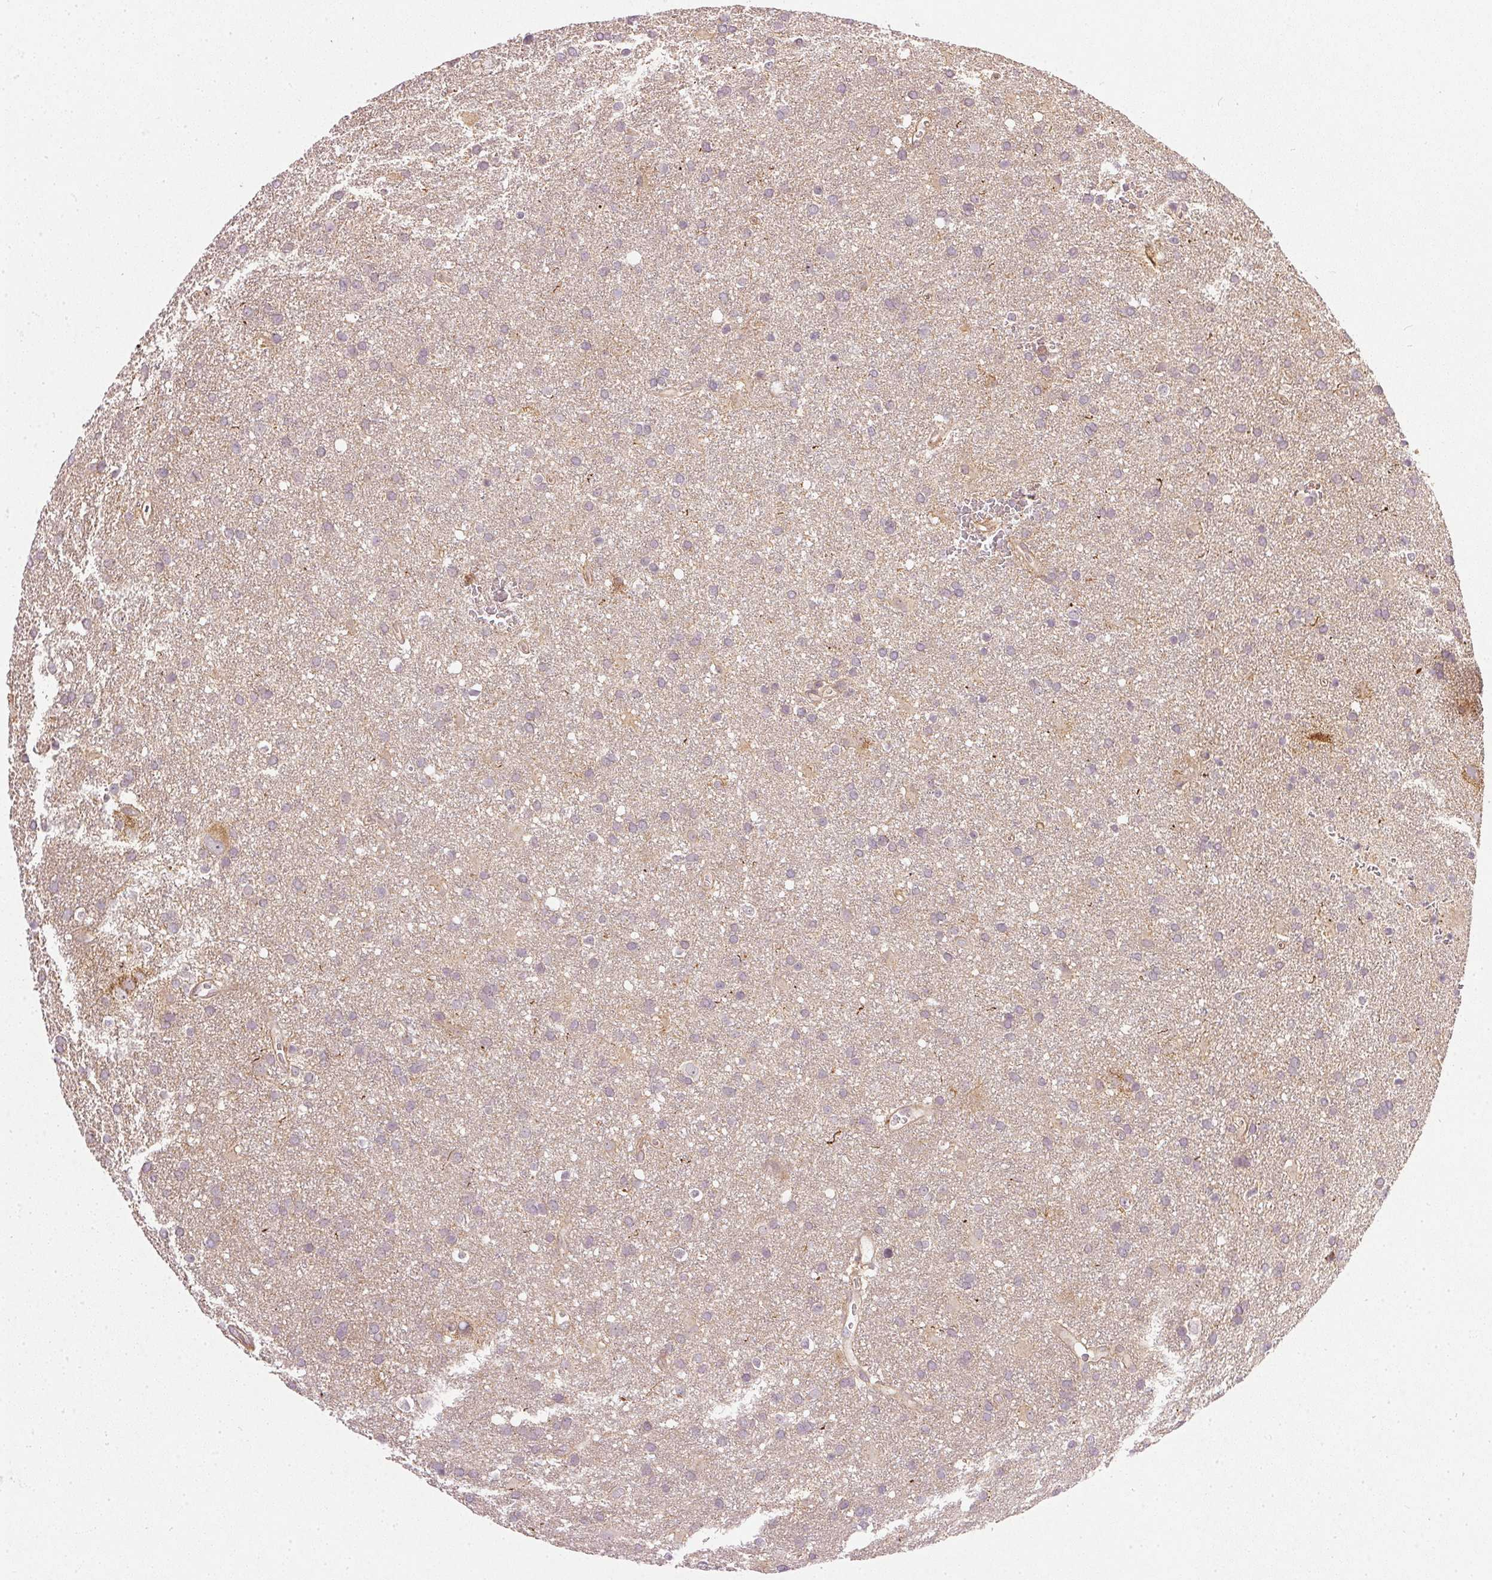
{"staining": {"intensity": "negative", "quantity": "none", "location": "none"}, "tissue": "glioma", "cell_type": "Tumor cells", "image_type": "cancer", "snomed": [{"axis": "morphology", "description": "Glioma, malignant, Low grade"}, {"axis": "topography", "description": "Brain"}], "caption": "This is an immunohistochemistry photomicrograph of human glioma. There is no expression in tumor cells.", "gene": "NADK2", "patient": {"sex": "male", "age": 66}}